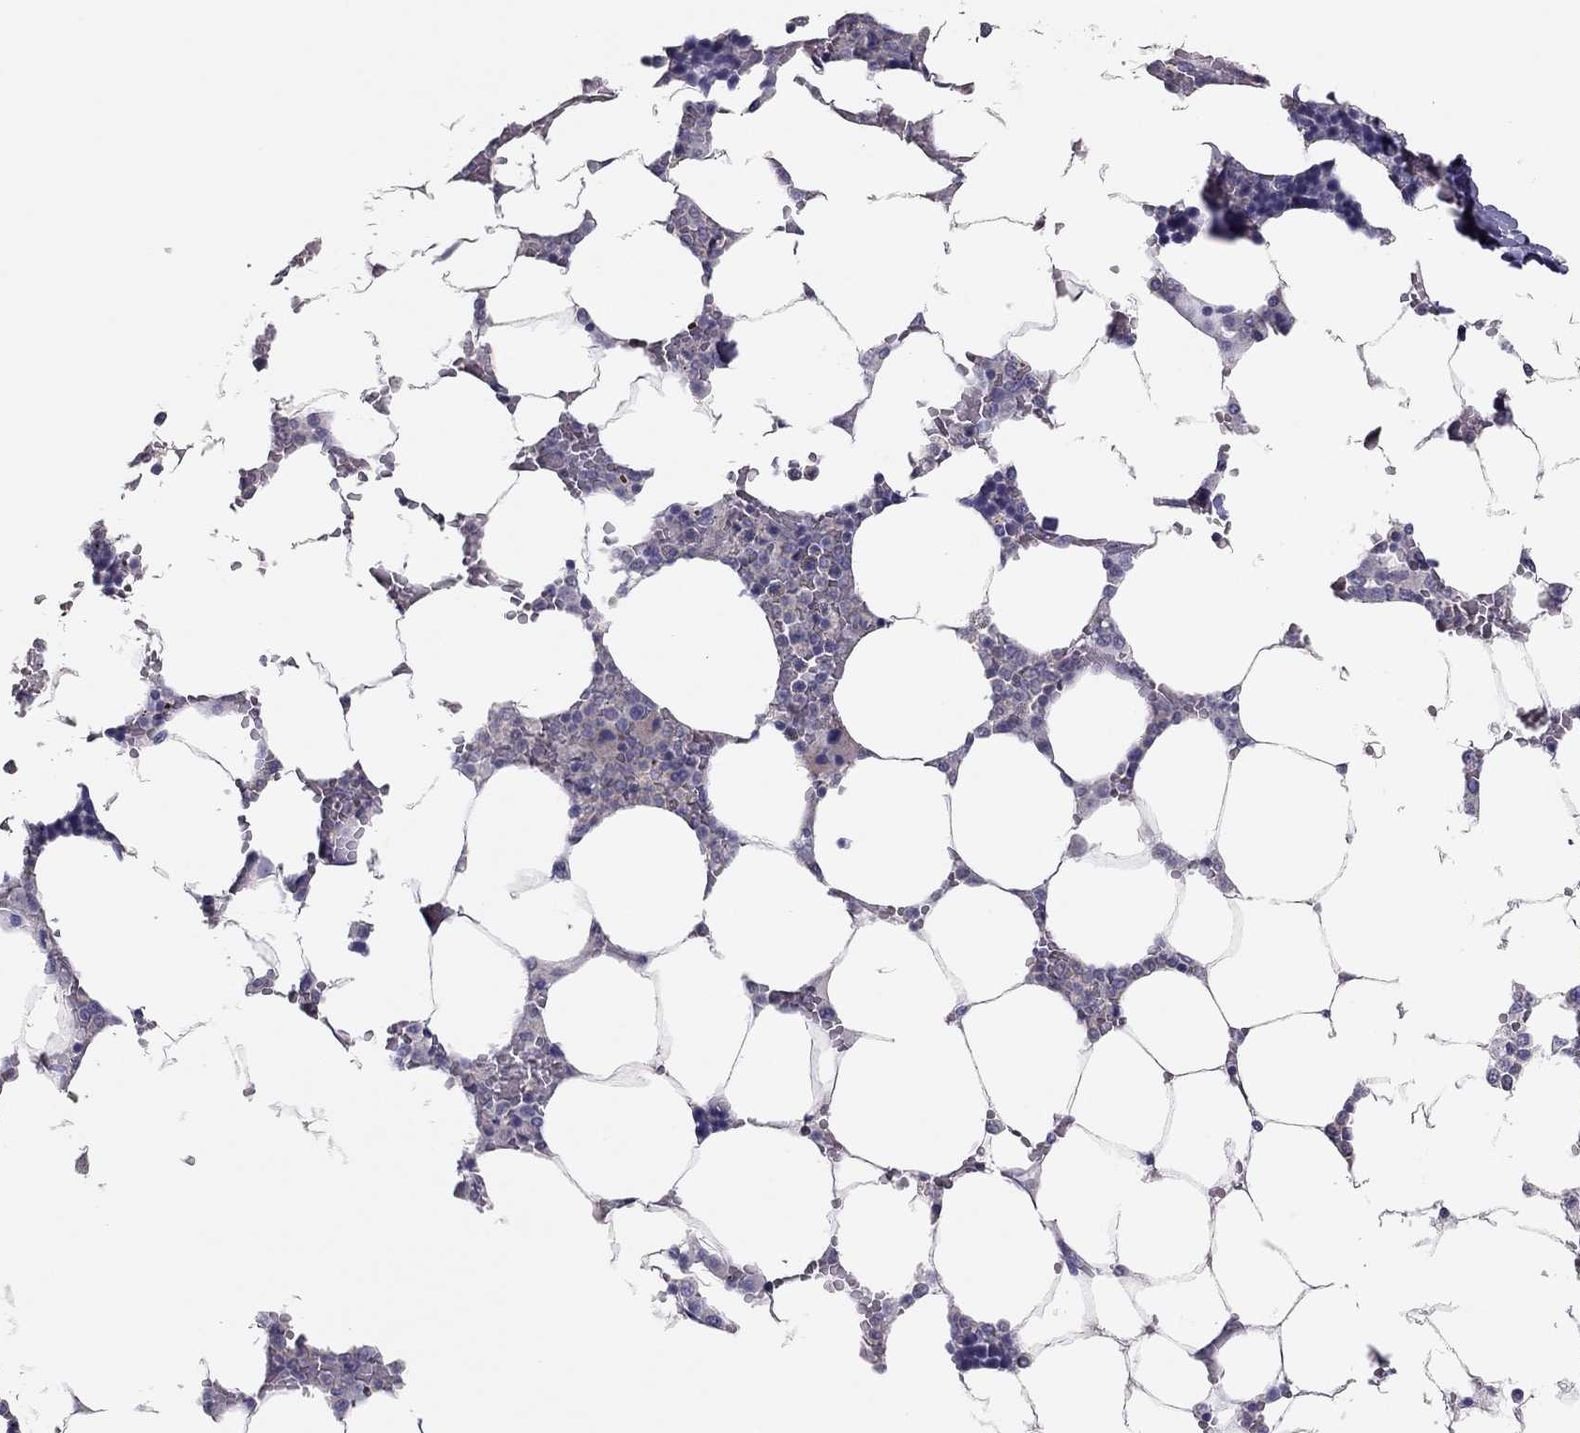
{"staining": {"intensity": "negative", "quantity": "none", "location": "none"}, "tissue": "bone marrow", "cell_type": "Hematopoietic cells", "image_type": "normal", "snomed": [{"axis": "morphology", "description": "Normal tissue, NOS"}, {"axis": "topography", "description": "Bone marrow"}], "caption": "High power microscopy micrograph of an immunohistochemistry photomicrograph of benign bone marrow, revealing no significant staining in hematopoietic cells.", "gene": "ADORA2A", "patient": {"sex": "male", "age": 63}}